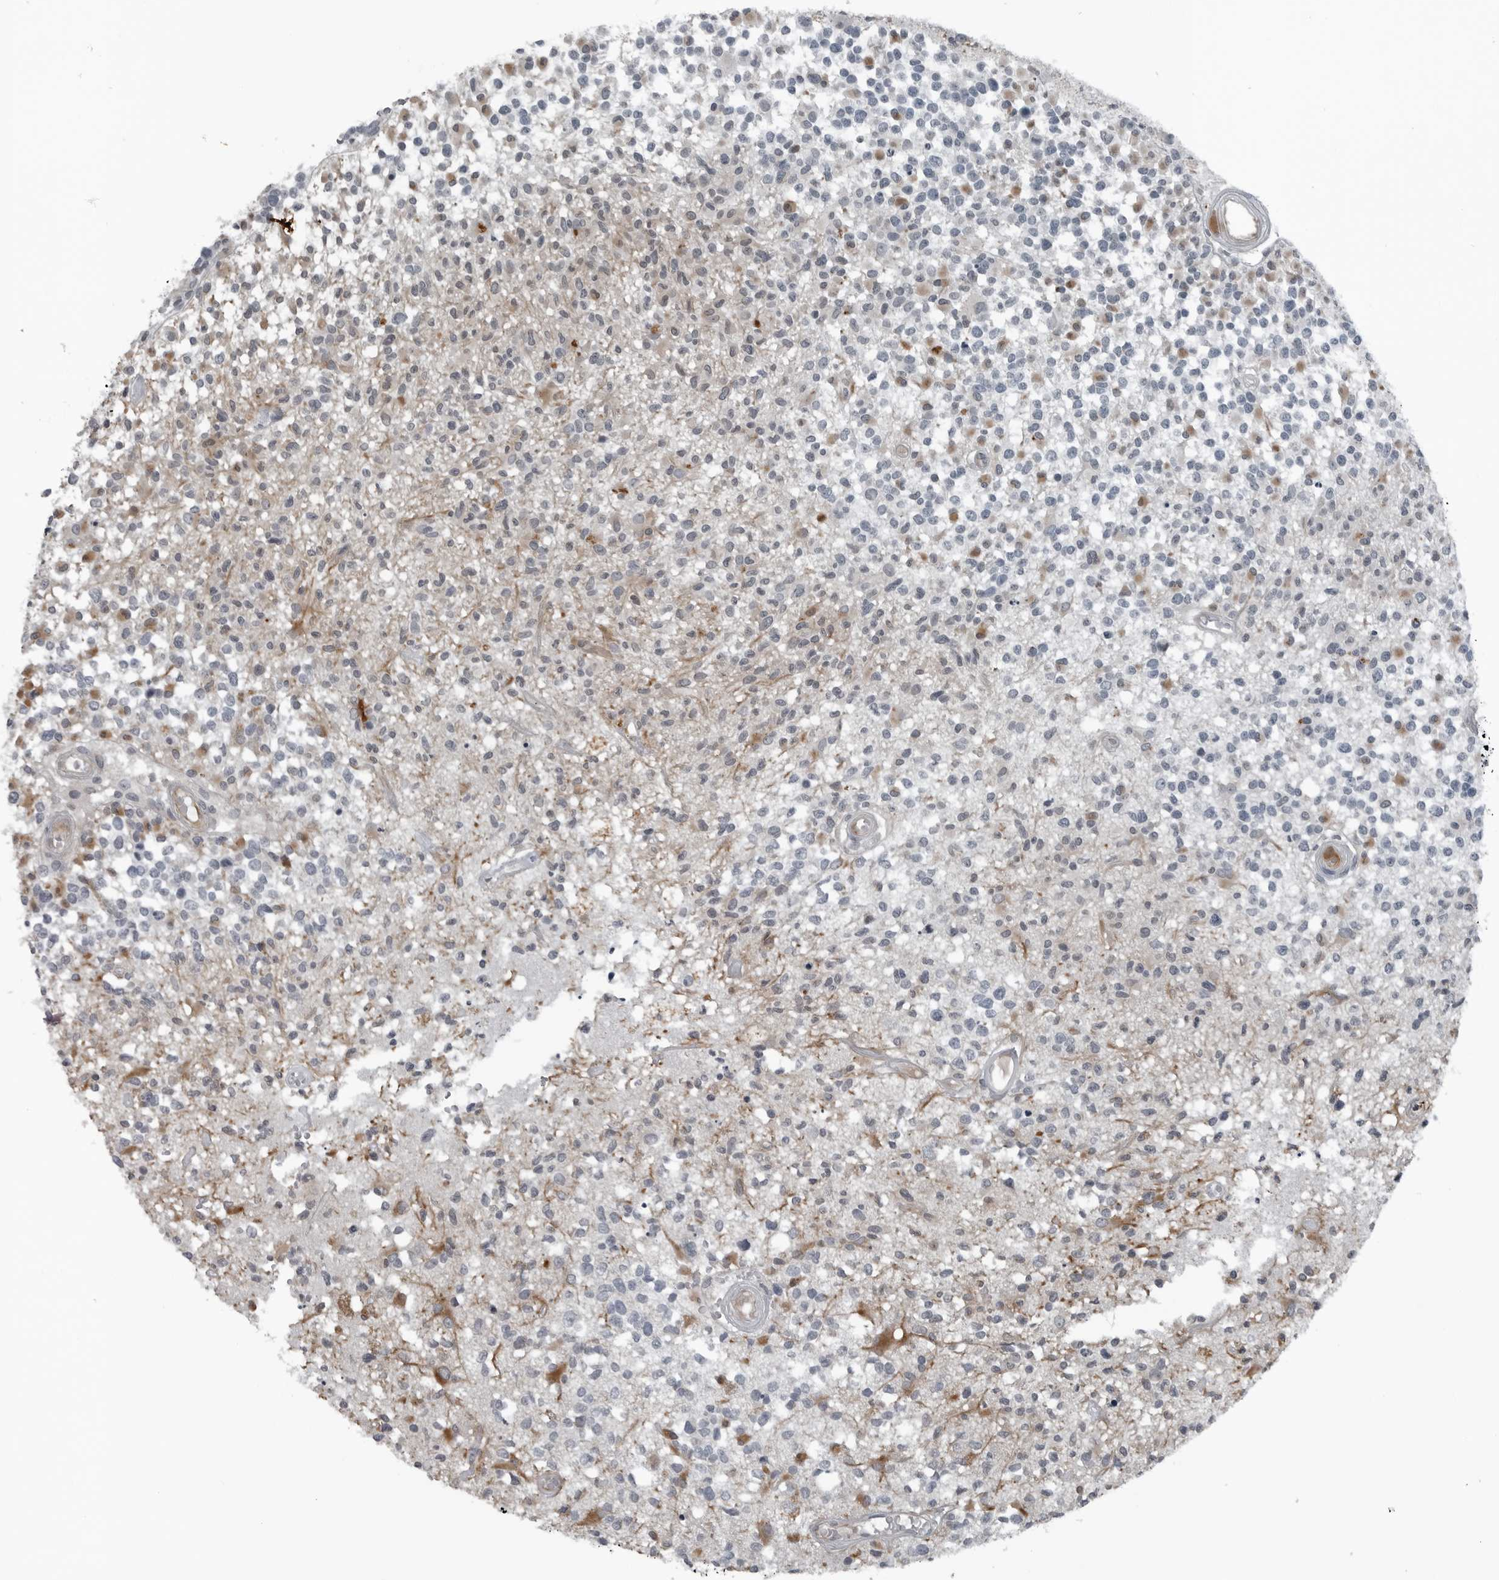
{"staining": {"intensity": "weak", "quantity": "<25%", "location": "cytoplasmic/membranous"}, "tissue": "glioma", "cell_type": "Tumor cells", "image_type": "cancer", "snomed": [{"axis": "morphology", "description": "Glioma, malignant, High grade"}, {"axis": "morphology", "description": "Glioblastoma, NOS"}, {"axis": "topography", "description": "Brain"}], "caption": "A micrograph of human malignant glioma (high-grade) is negative for staining in tumor cells.", "gene": "GAK", "patient": {"sex": "male", "age": 60}}